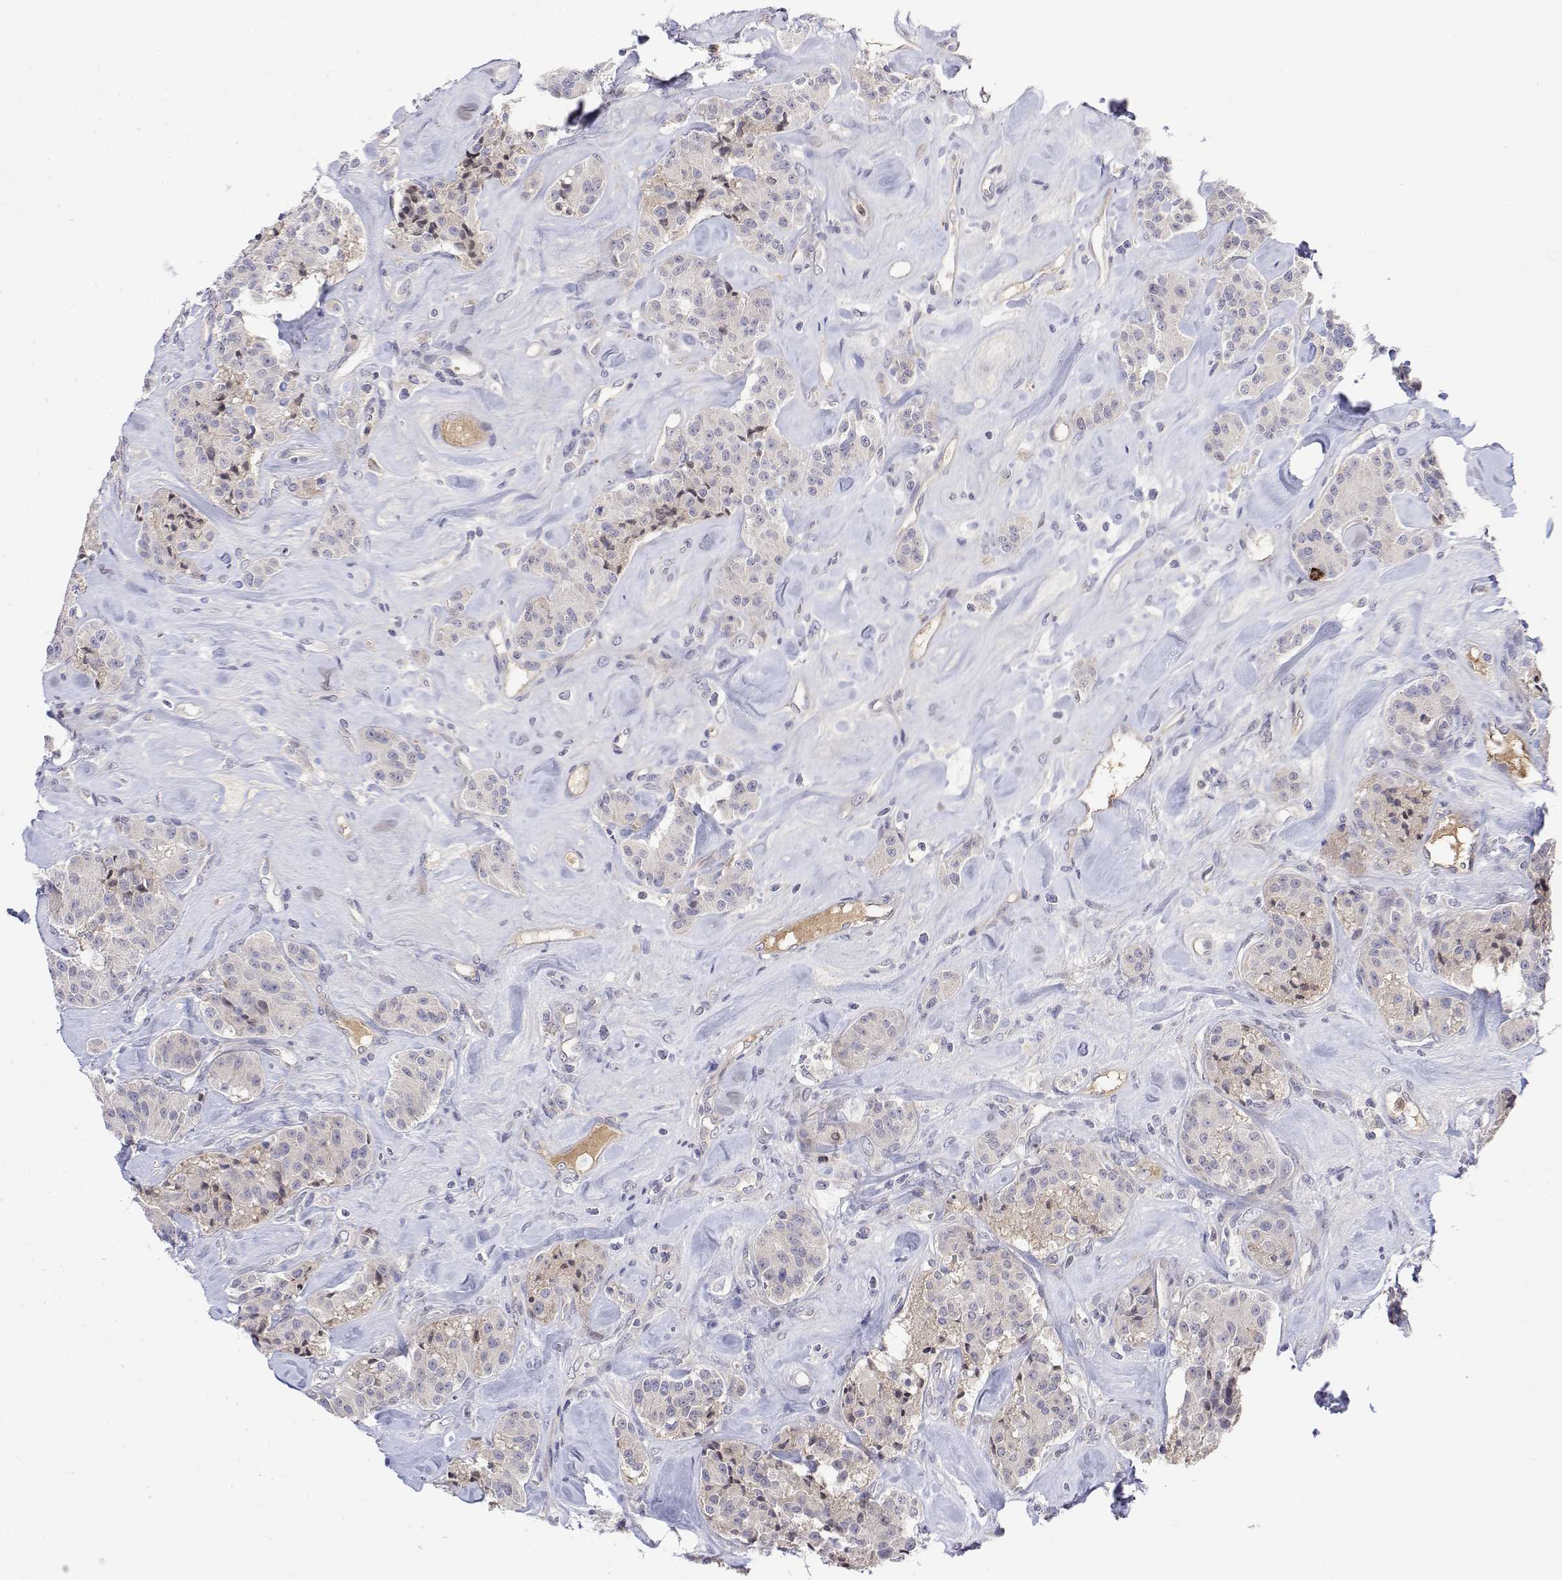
{"staining": {"intensity": "negative", "quantity": "none", "location": "none"}, "tissue": "carcinoid", "cell_type": "Tumor cells", "image_type": "cancer", "snomed": [{"axis": "morphology", "description": "Carcinoid, malignant, NOS"}, {"axis": "topography", "description": "Pancreas"}], "caption": "IHC photomicrograph of neoplastic tissue: carcinoid stained with DAB exhibits no significant protein staining in tumor cells.", "gene": "IGFBP4", "patient": {"sex": "male", "age": 41}}